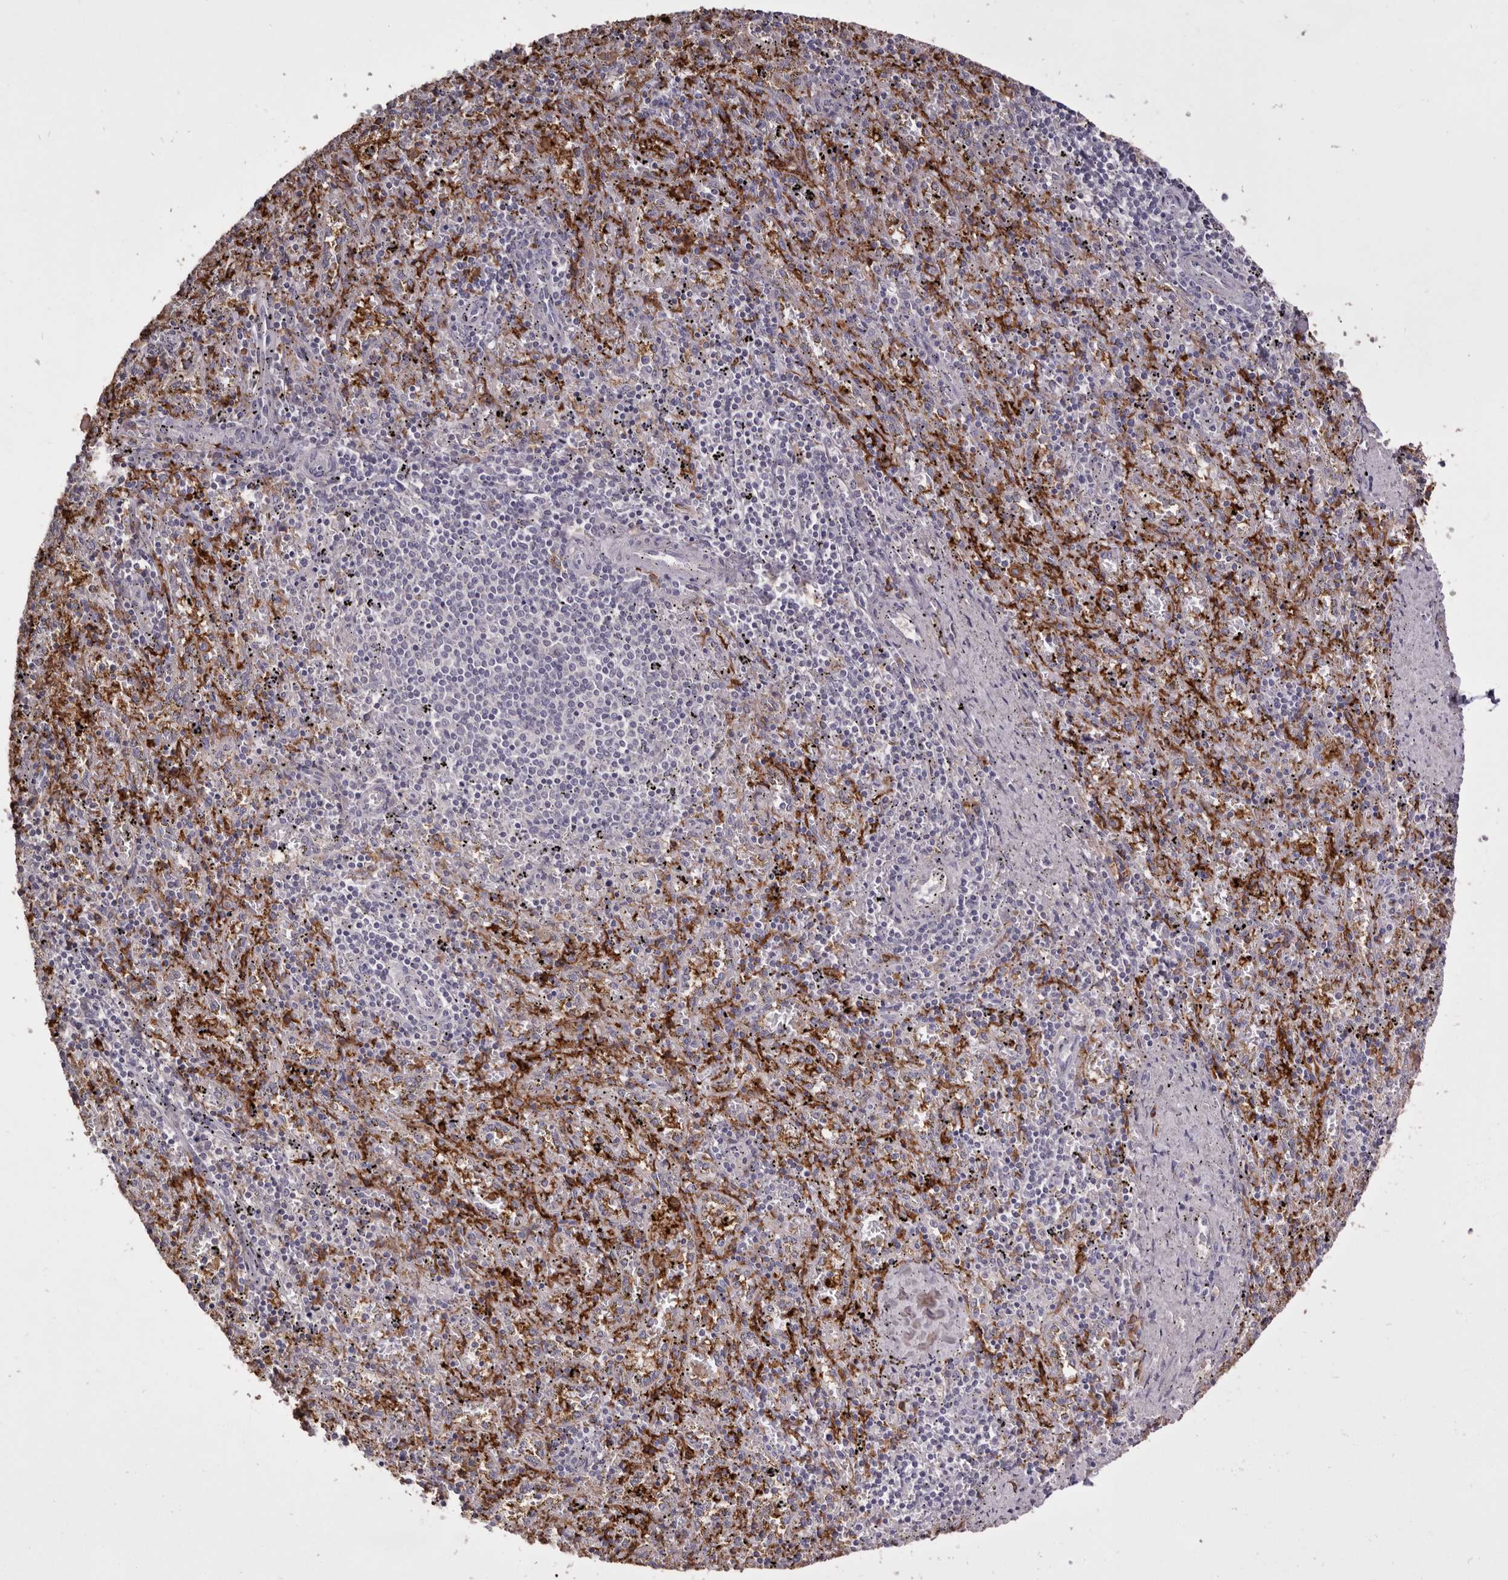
{"staining": {"intensity": "moderate", "quantity": "25%-75%", "location": "cytoplasmic/membranous"}, "tissue": "spleen", "cell_type": "Cells in red pulp", "image_type": "normal", "snomed": [{"axis": "morphology", "description": "Normal tissue, NOS"}, {"axis": "topography", "description": "Spleen"}], "caption": "A high-resolution image shows IHC staining of normal spleen, which shows moderate cytoplasmic/membranous expression in about 25%-75% of cells in red pulp.", "gene": "HCAR2", "patient": {"sex": "male", "age": 11}}